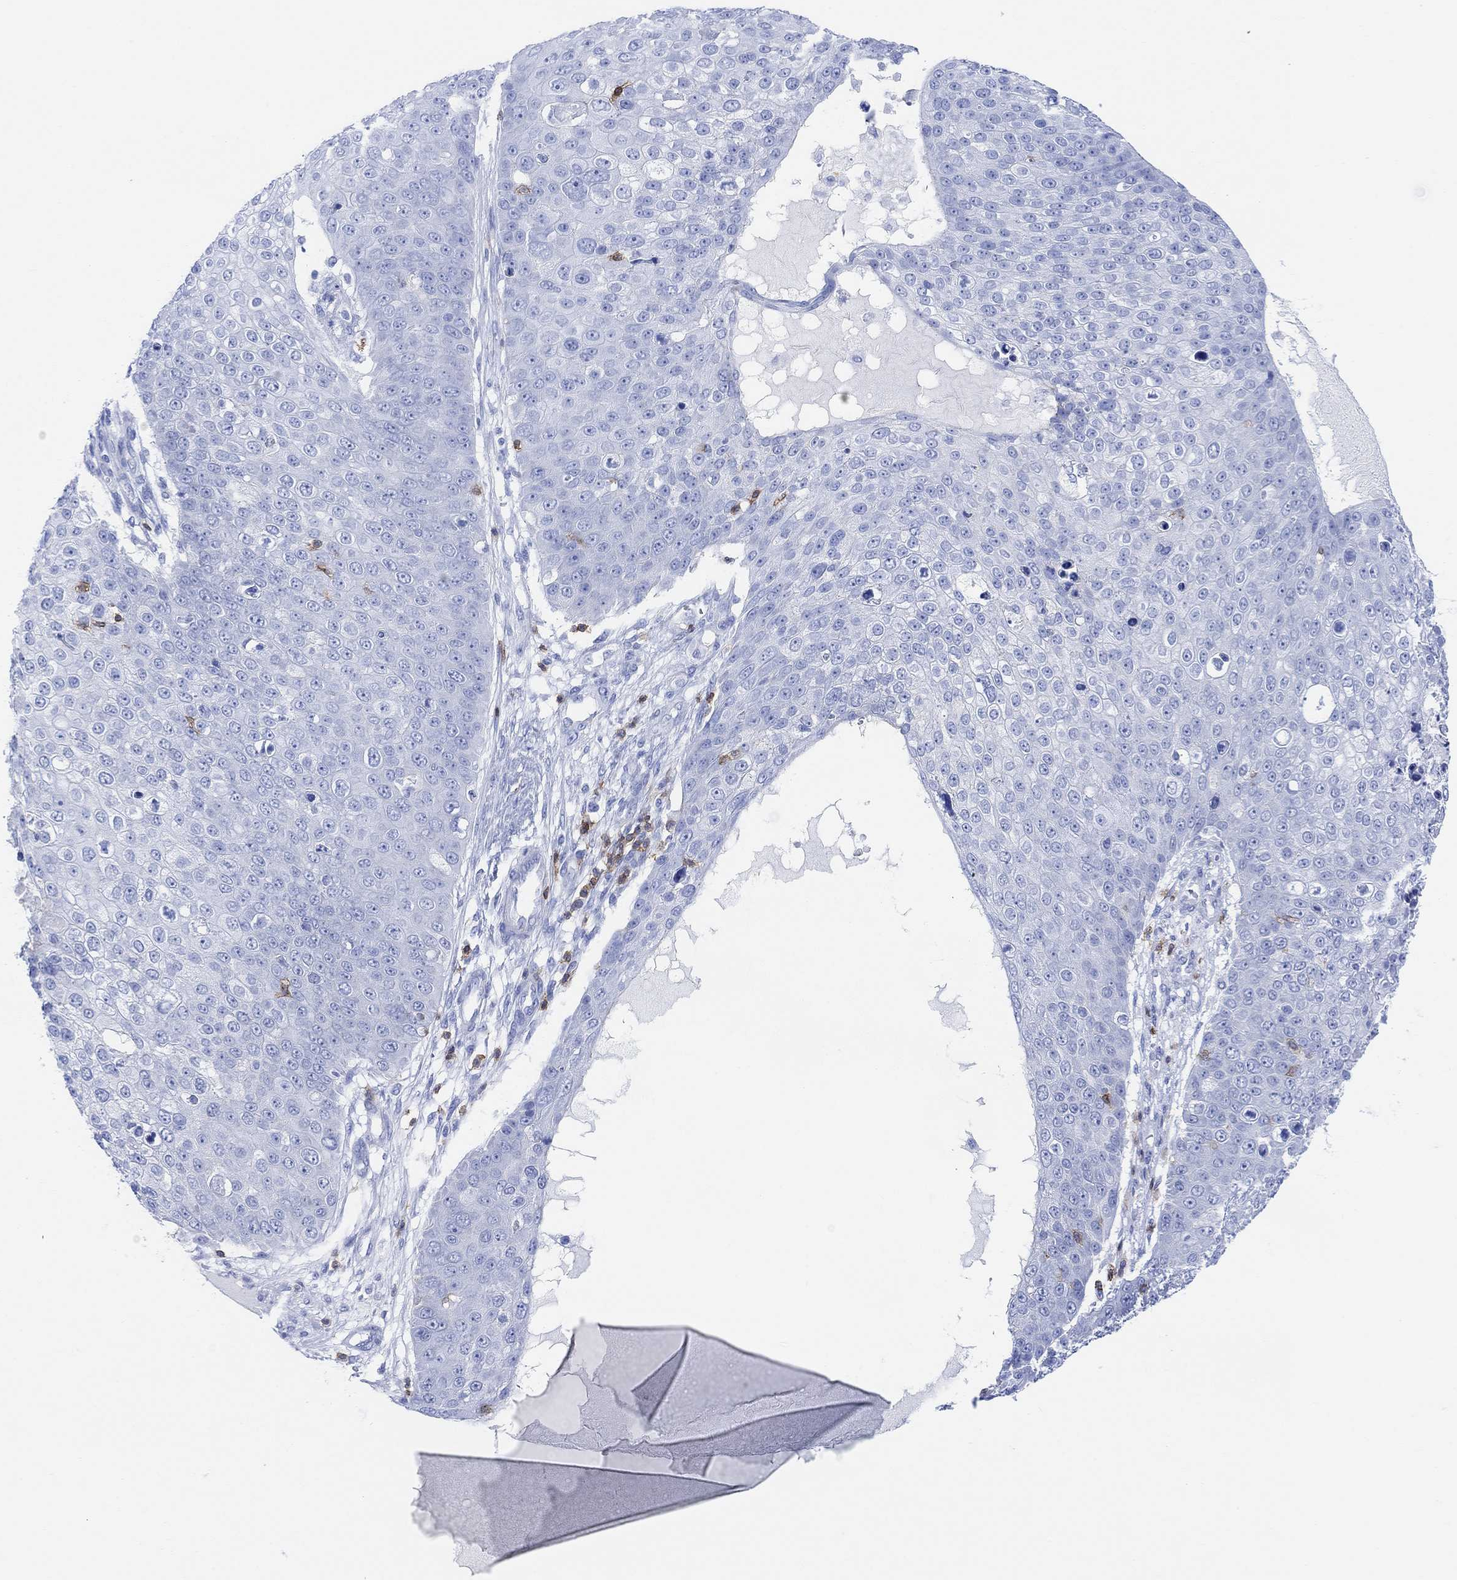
{"staining": {"intensity": "negative", "quantity": "none", "location": "none"}, "tissue": "skin cancer", "cell_type": "Tumor cells", "image_type": "cancer", "snomed": [{"axis": "morphology", "description": "Squamous cell carcinoma, NOS"}, {"axis": "topography", "description": "Skin"}], "caption": "A micrograph of human skin squamous cell carcinoma is negative for staining in tumor cells.", "gene": "GPR65", "patient": {"sex": "male", "age": 71}}